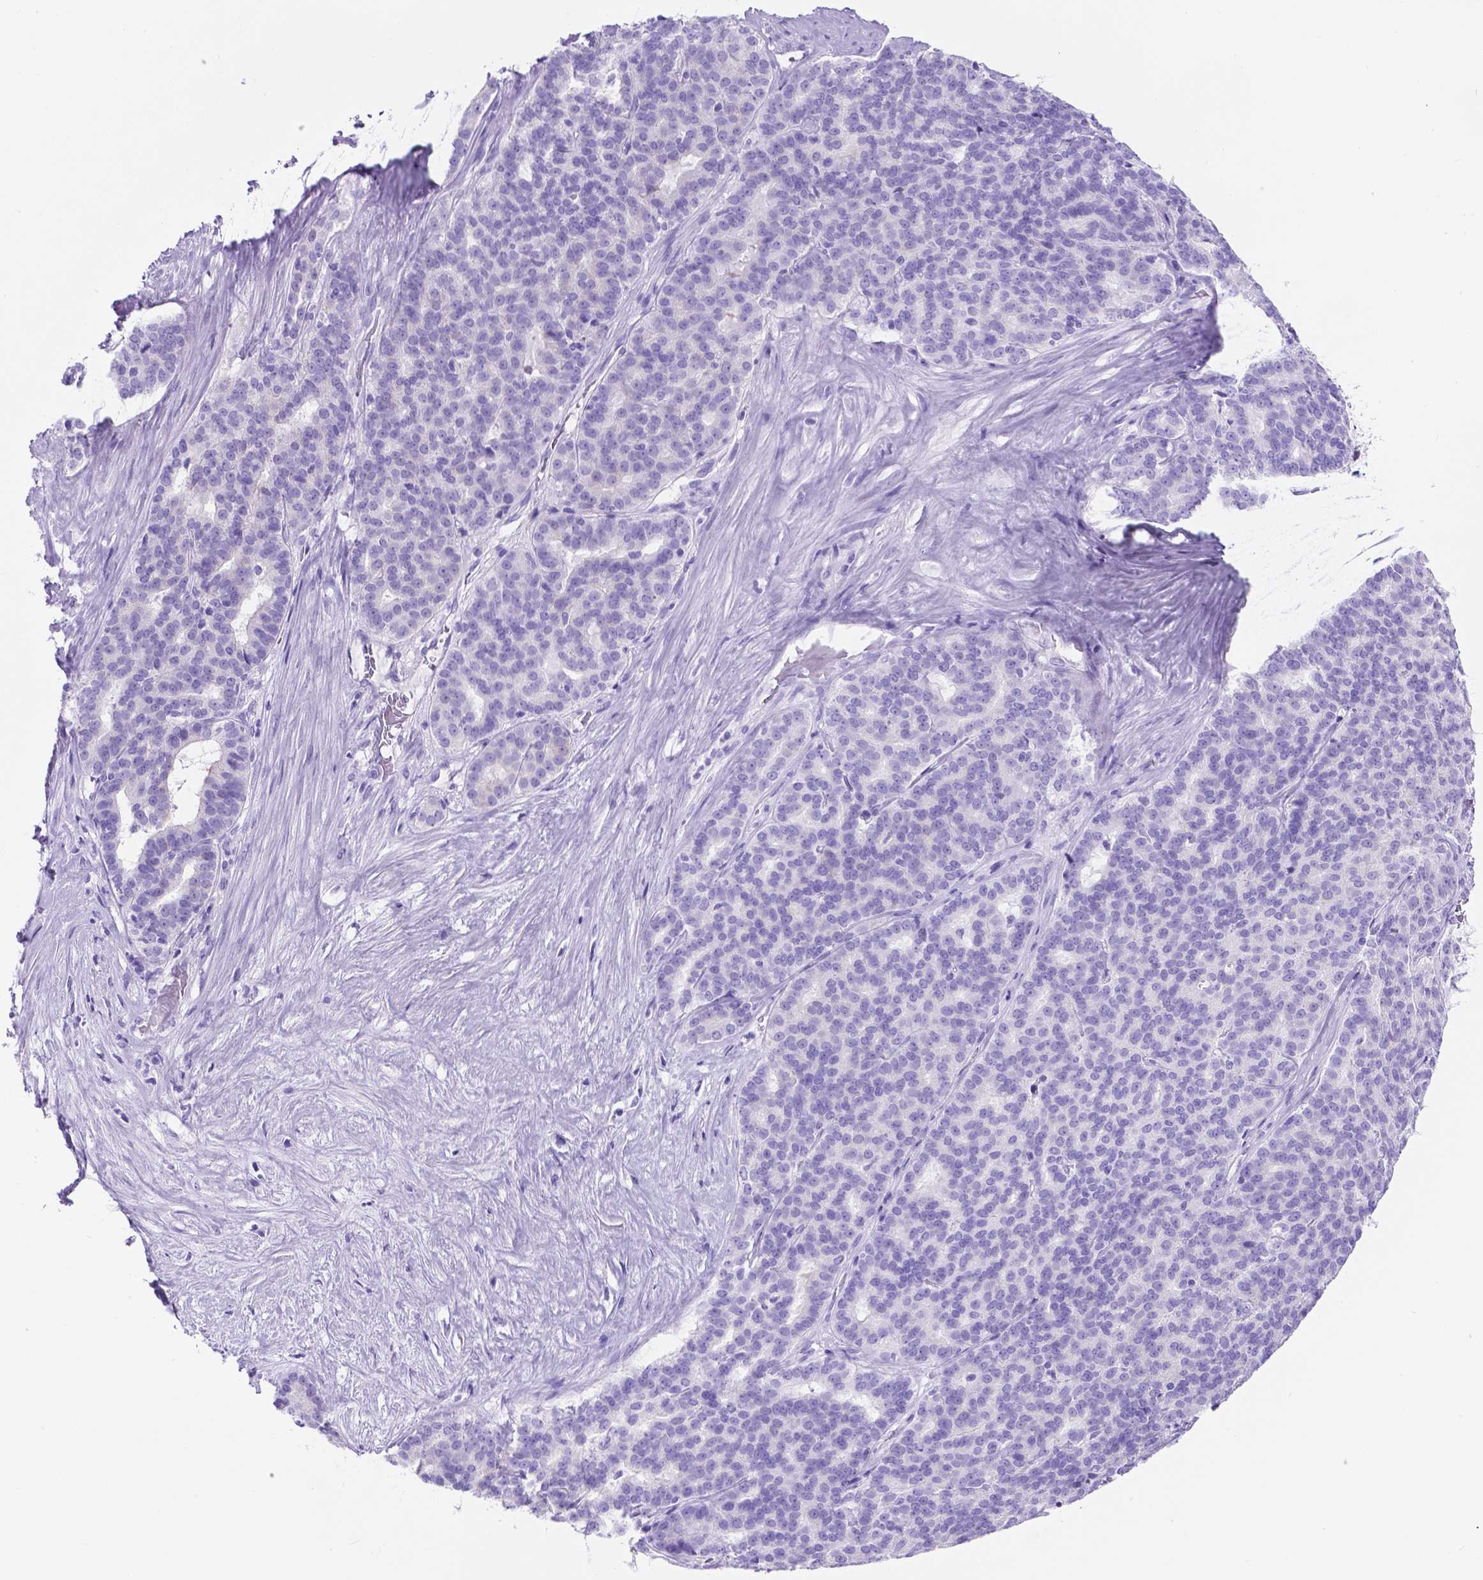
{"staining": {"intensity": "negative", "quantity": "none", "location": "none"}, "tissue": "liver cancer", "cell_type": "Tumor cells", "image_type": "cancer", "snomed": [{"axis": "morphology", "description": "Cholangiocarcinoma"}, {"axis": "topography", "description": "Liver"}], "caption": "This micrograph is of liver cancer (cholangiocarcinoma) stained with immunohistochemistry (IHC) to label a protein in brown with the nuclei are counter-stained blue. There is no staining in tumor cells.", "gene": "C17orf107", "patient": {"sex": "female", "age": 47}}